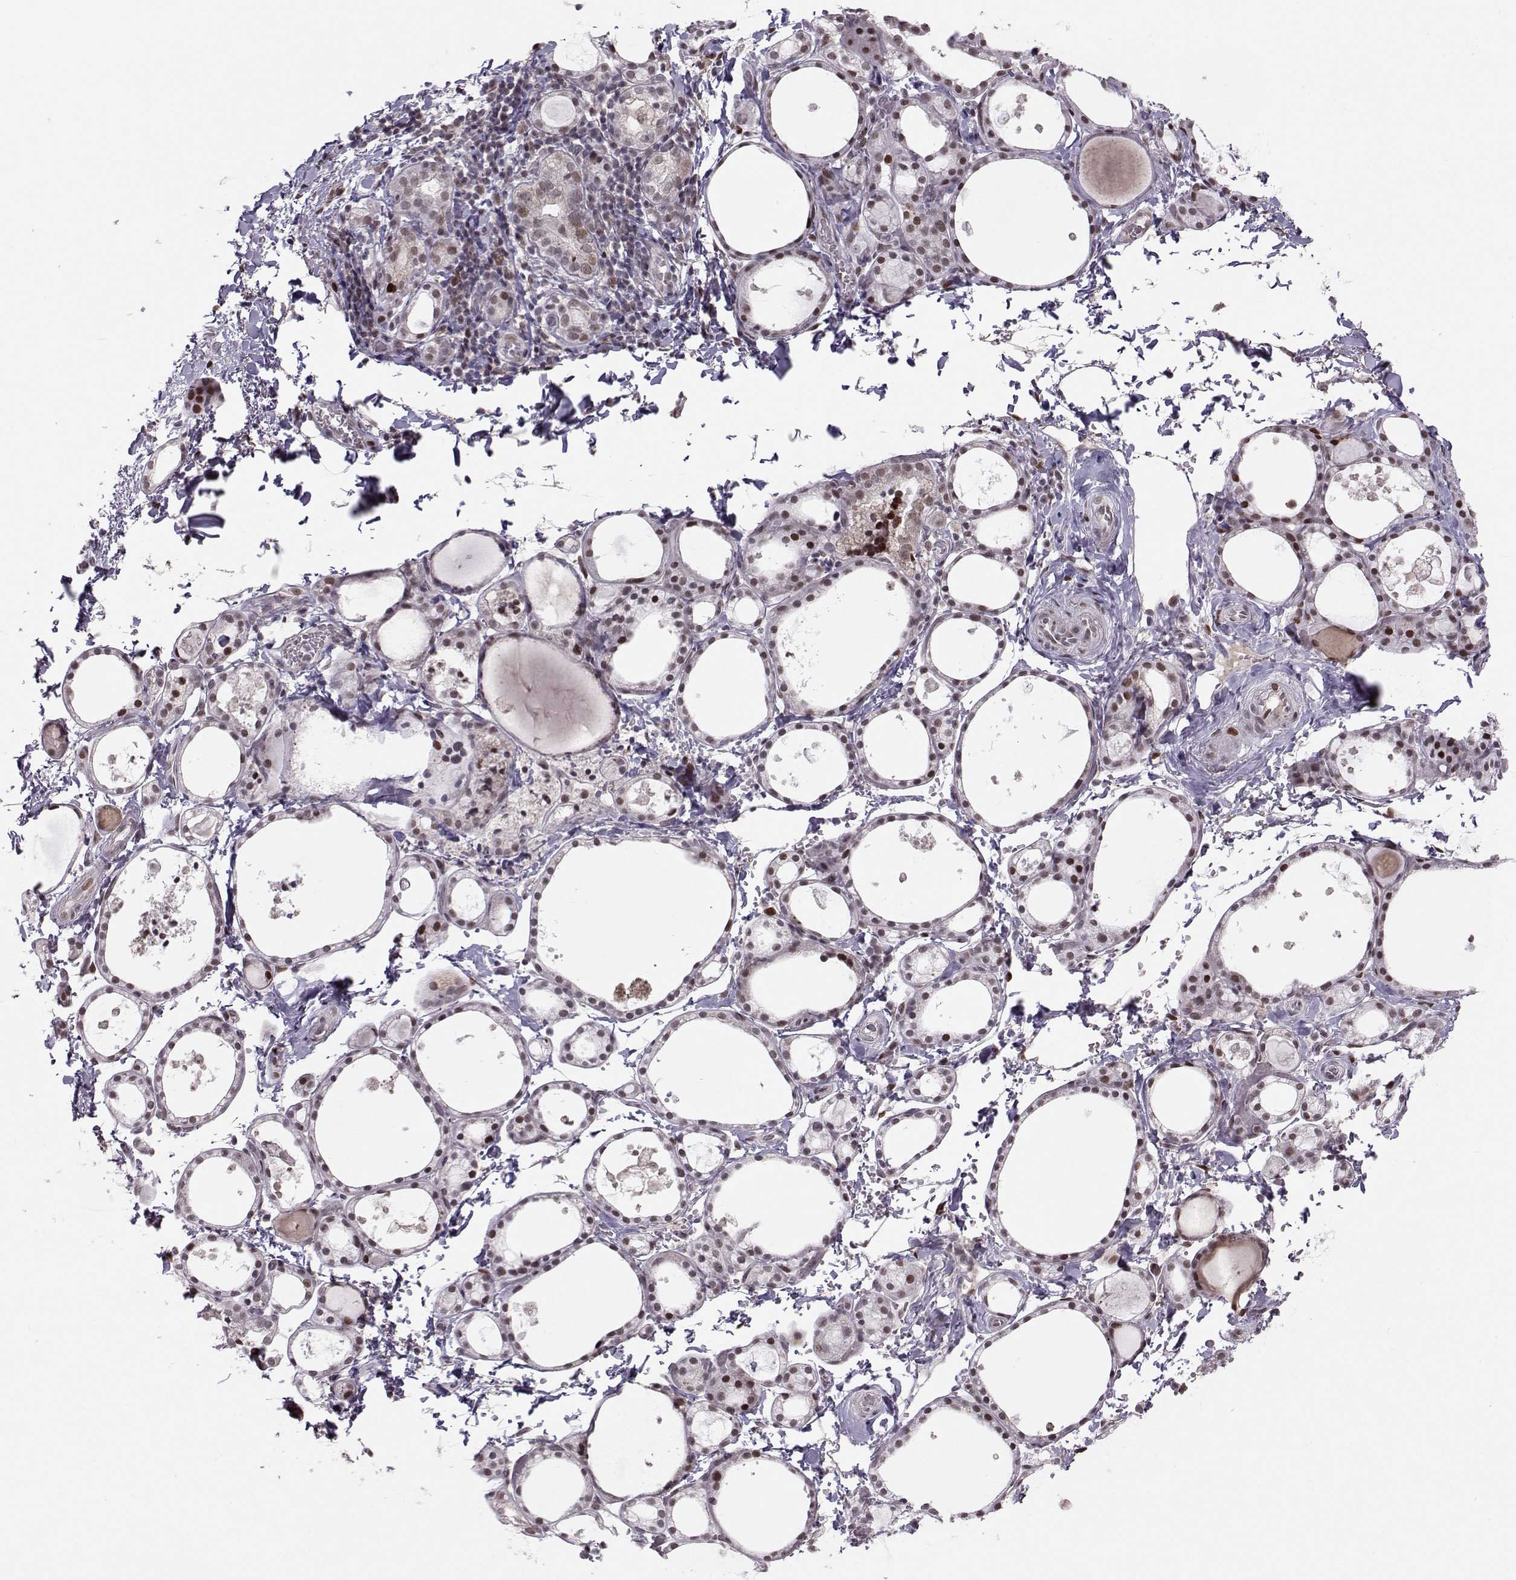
{"staining": {"intensity": "strong", "quantity": "25%-75%", "location": "nuclear"}, "tissue": "thyroid gland", "cell_type": "Glandular cells", "image_type": "normal", "snomed": [{"axis": "morphology", "description": "Normal tissue, NOS"}, {"axis": "topography", "description": "Thyroid gland"}], "caption": "Strong nuclear protein staining is appreciated in about 25%-75% of glandular cells in thyroid gland.", "gene": "SNAPC2", "patient": {"sex": "male", "age": 68}}